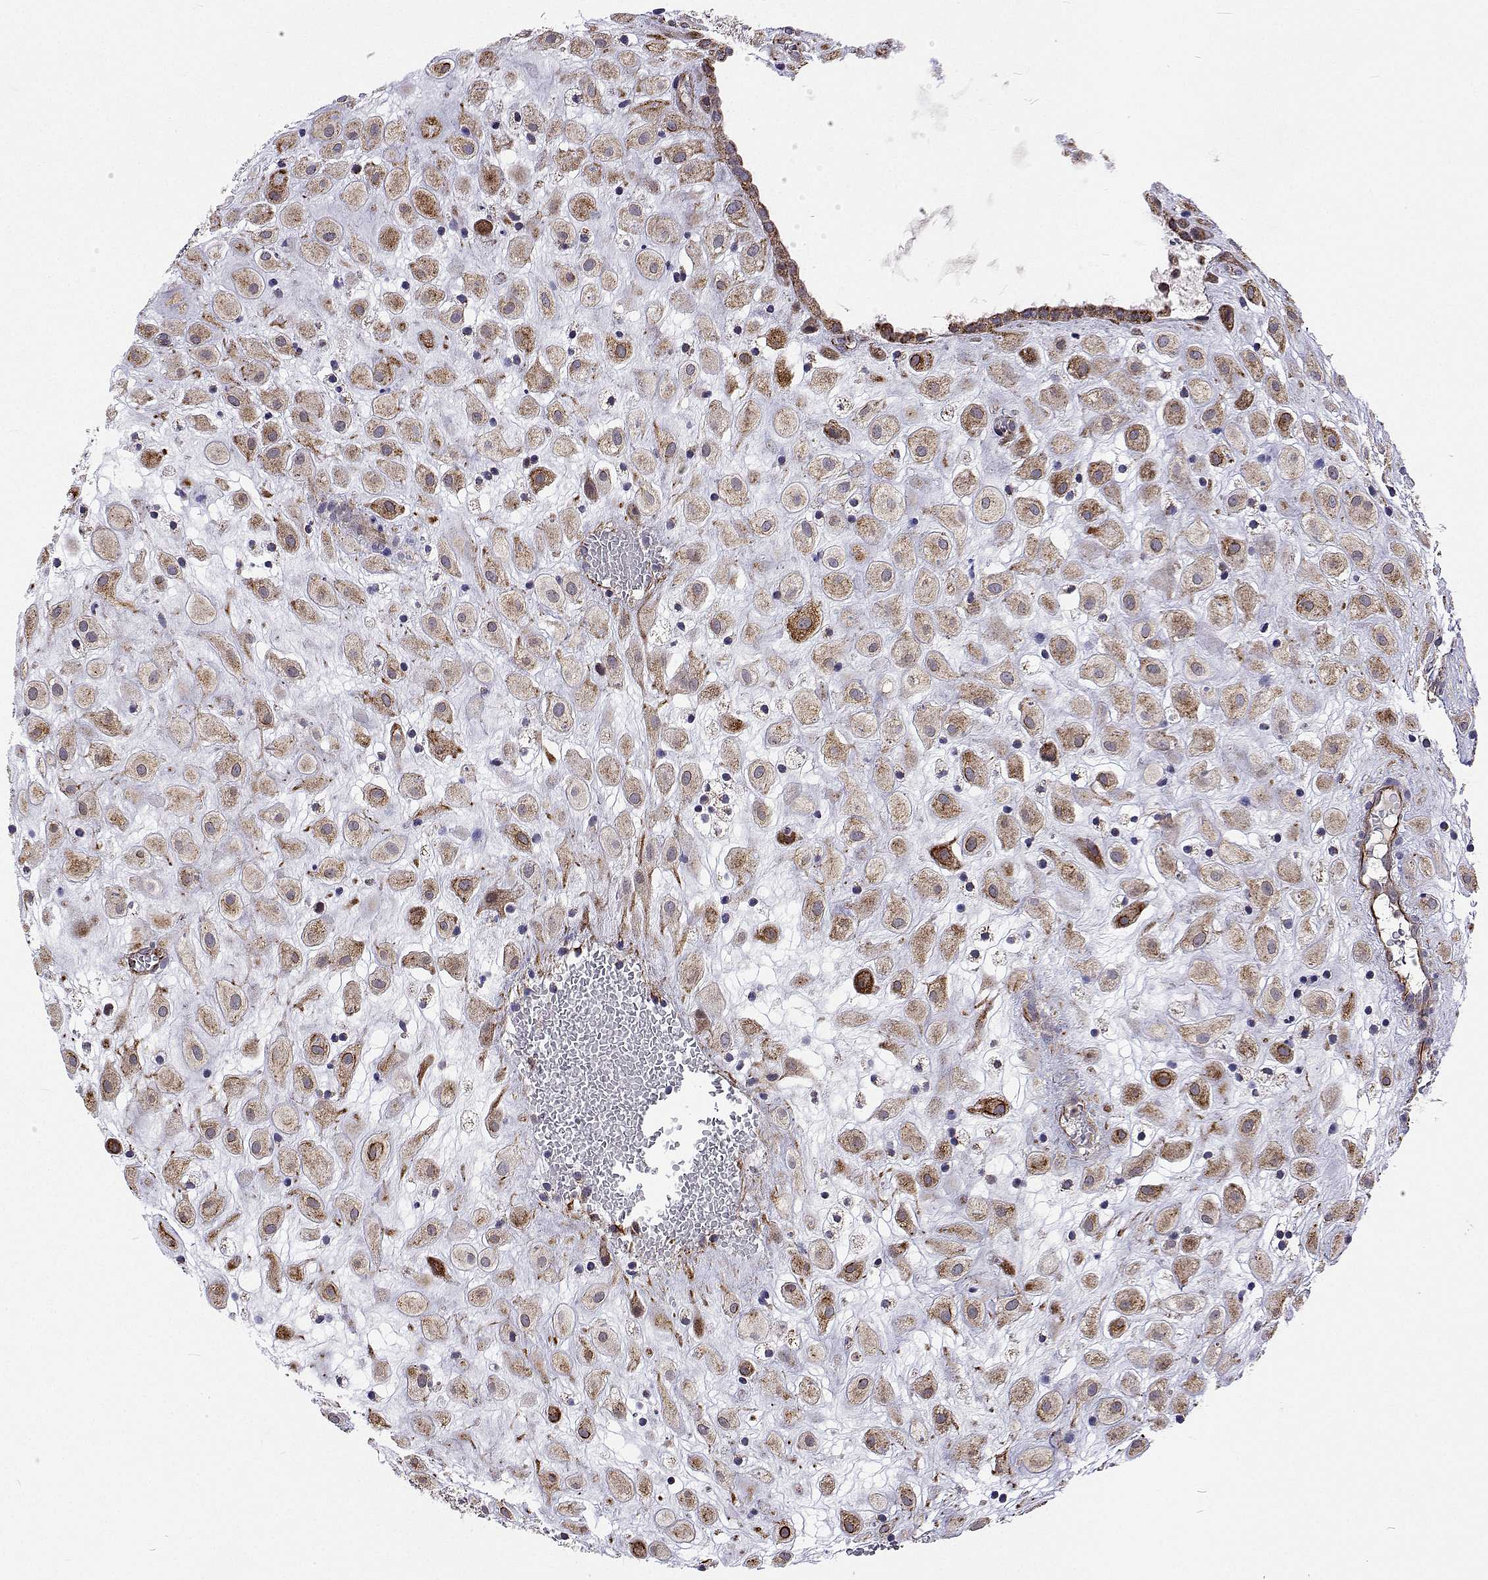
{"staining": {"intensity": "moderate", "quantity": ">75%", "location": "cytoplasmic/membranous"}, "tissue": "placenta", "cell_type": "Decidual cells", "image_type": "normal", "snomed": [{"axis": "morphology", "description": "Normal tissue, NOS"}, {"axis": "topography", "description": "Placenta"}], "caption": "Decidual cells show moderate cytoplasmic/membranous staining in about >75% of cells in unremarkable placenta.", "gene": "DHTKD1", "patient": {"sex": "female", "age": 24}}